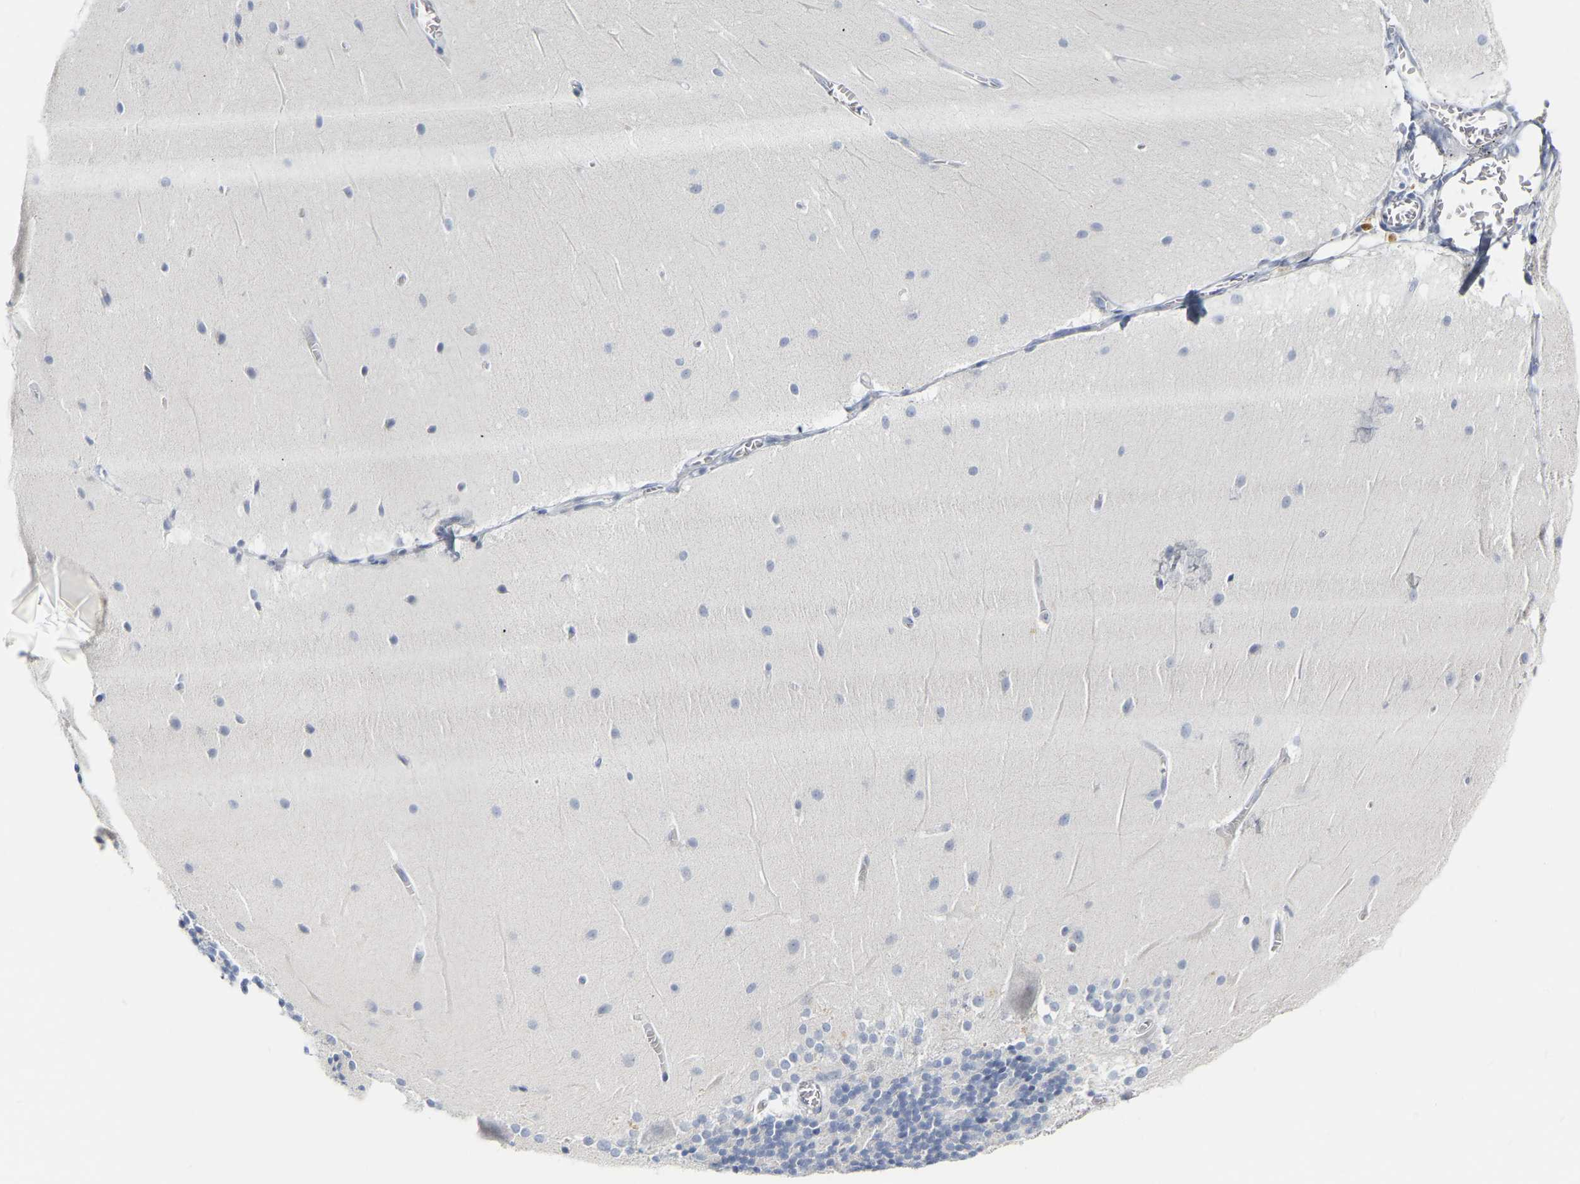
{"staining": {"intensity": "negative", "quantity": "none", "location": "none"}, "tissue": "cerebellum", "cell_type": "Cells in granular layer", "image_type": "normal", "snomed": [{"axis": "morphology", "description": "Normal tissue, NOS"}, {"axis": "topography", "description": "Cerebellum"}], "caption": "Immunohistochemistry (IHC) of benign cerebellum displays no positivity in cells in granular layer.", "gene": "GNAS", "patient": {"sex": "female", "age": 19}}